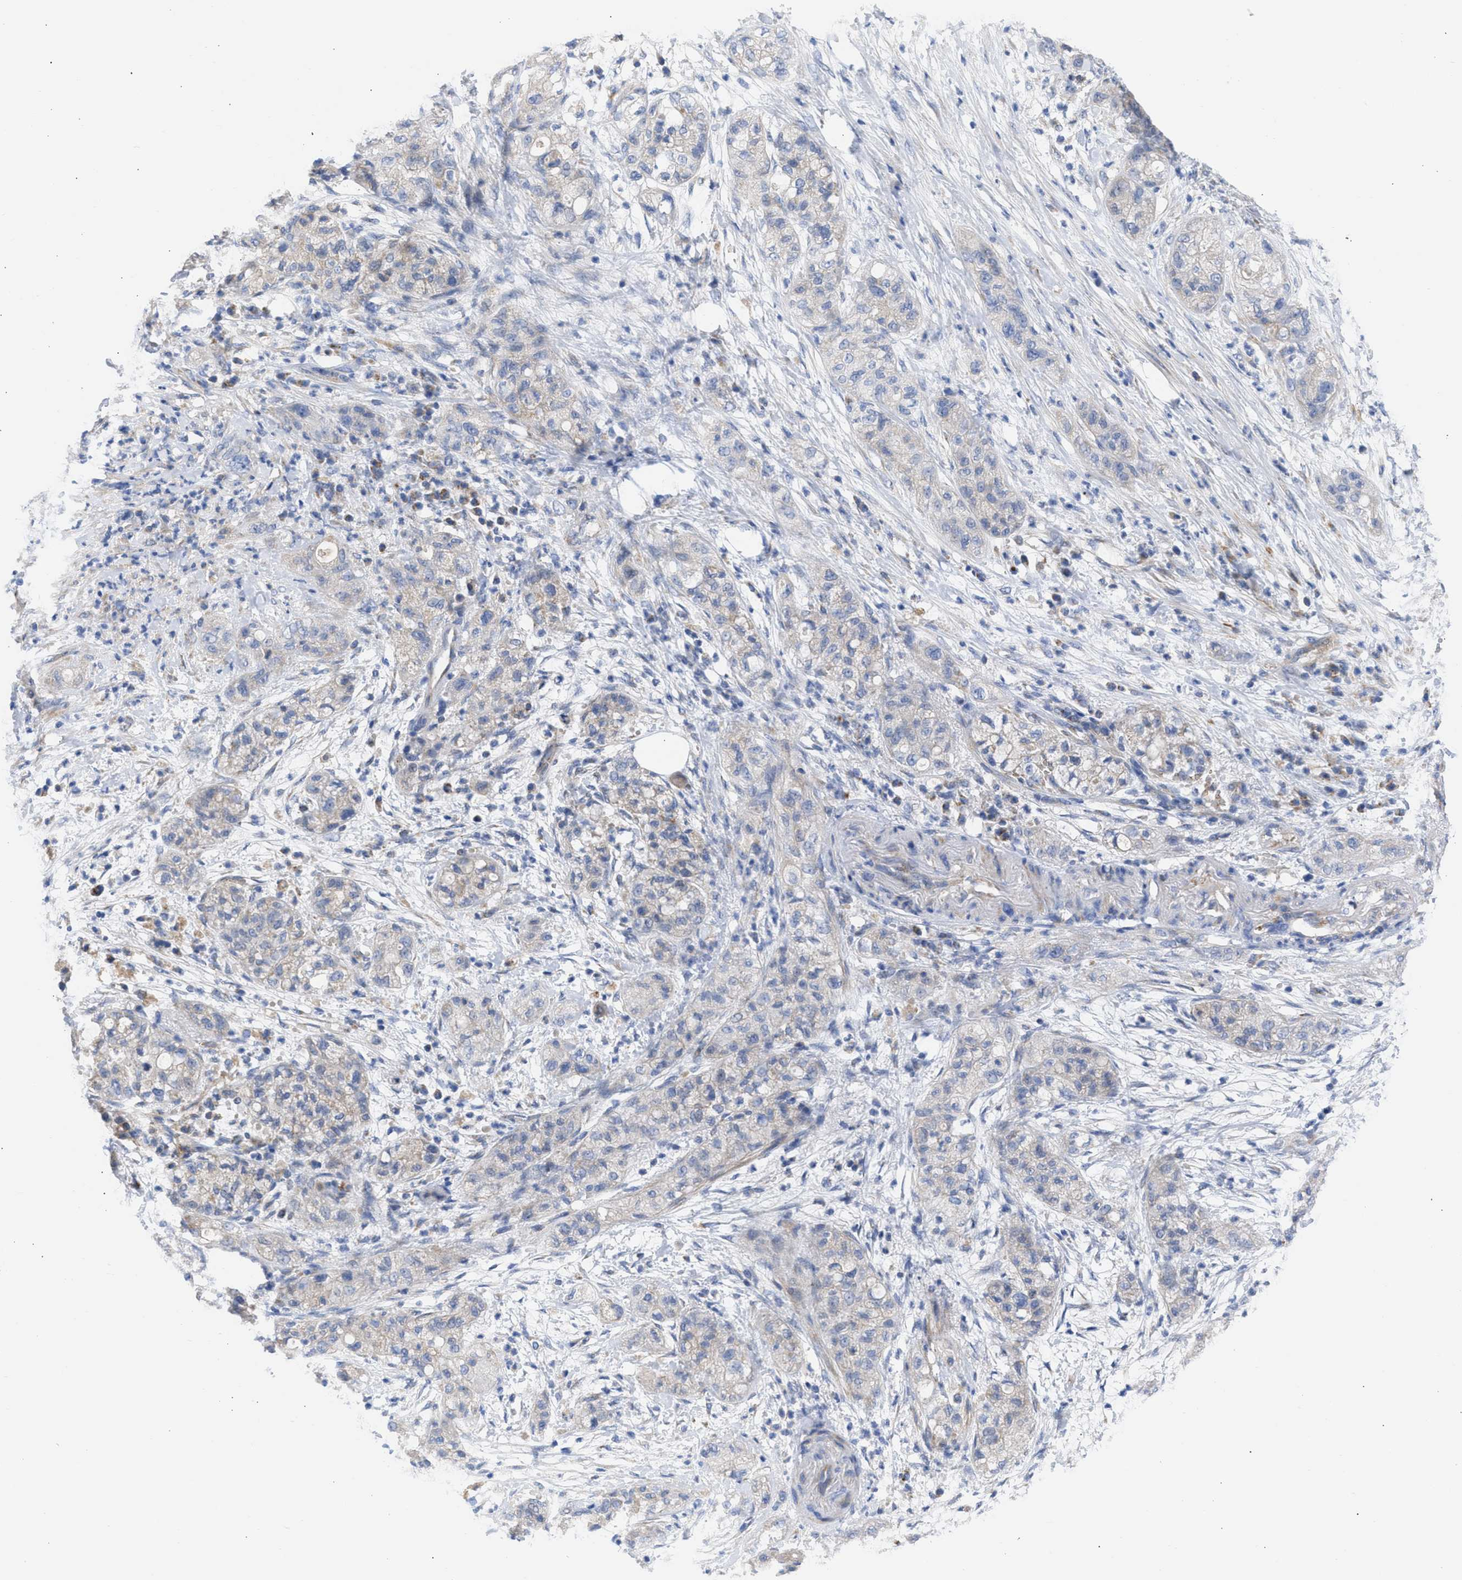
{"staining": {"intensity": "weak", "quantity": "<25%", "location": "cytoplasmic/membranous"}, "tissue": "pancreatic cancer", "cell_type": "Tumor cells", "image_type": "cancer", "snomed": [{"axis": "morphology", "description": "Adenocarcinoma, NOS"}, {"axis": "topography", "description": "Pancreas"}], "caption": "Immunohistochemistry (IHC) of pancreatic cancer demonstrates no expression in tumor cells.", "gene": "BTG3", "patient": {"sex": "female", "age": 78}}